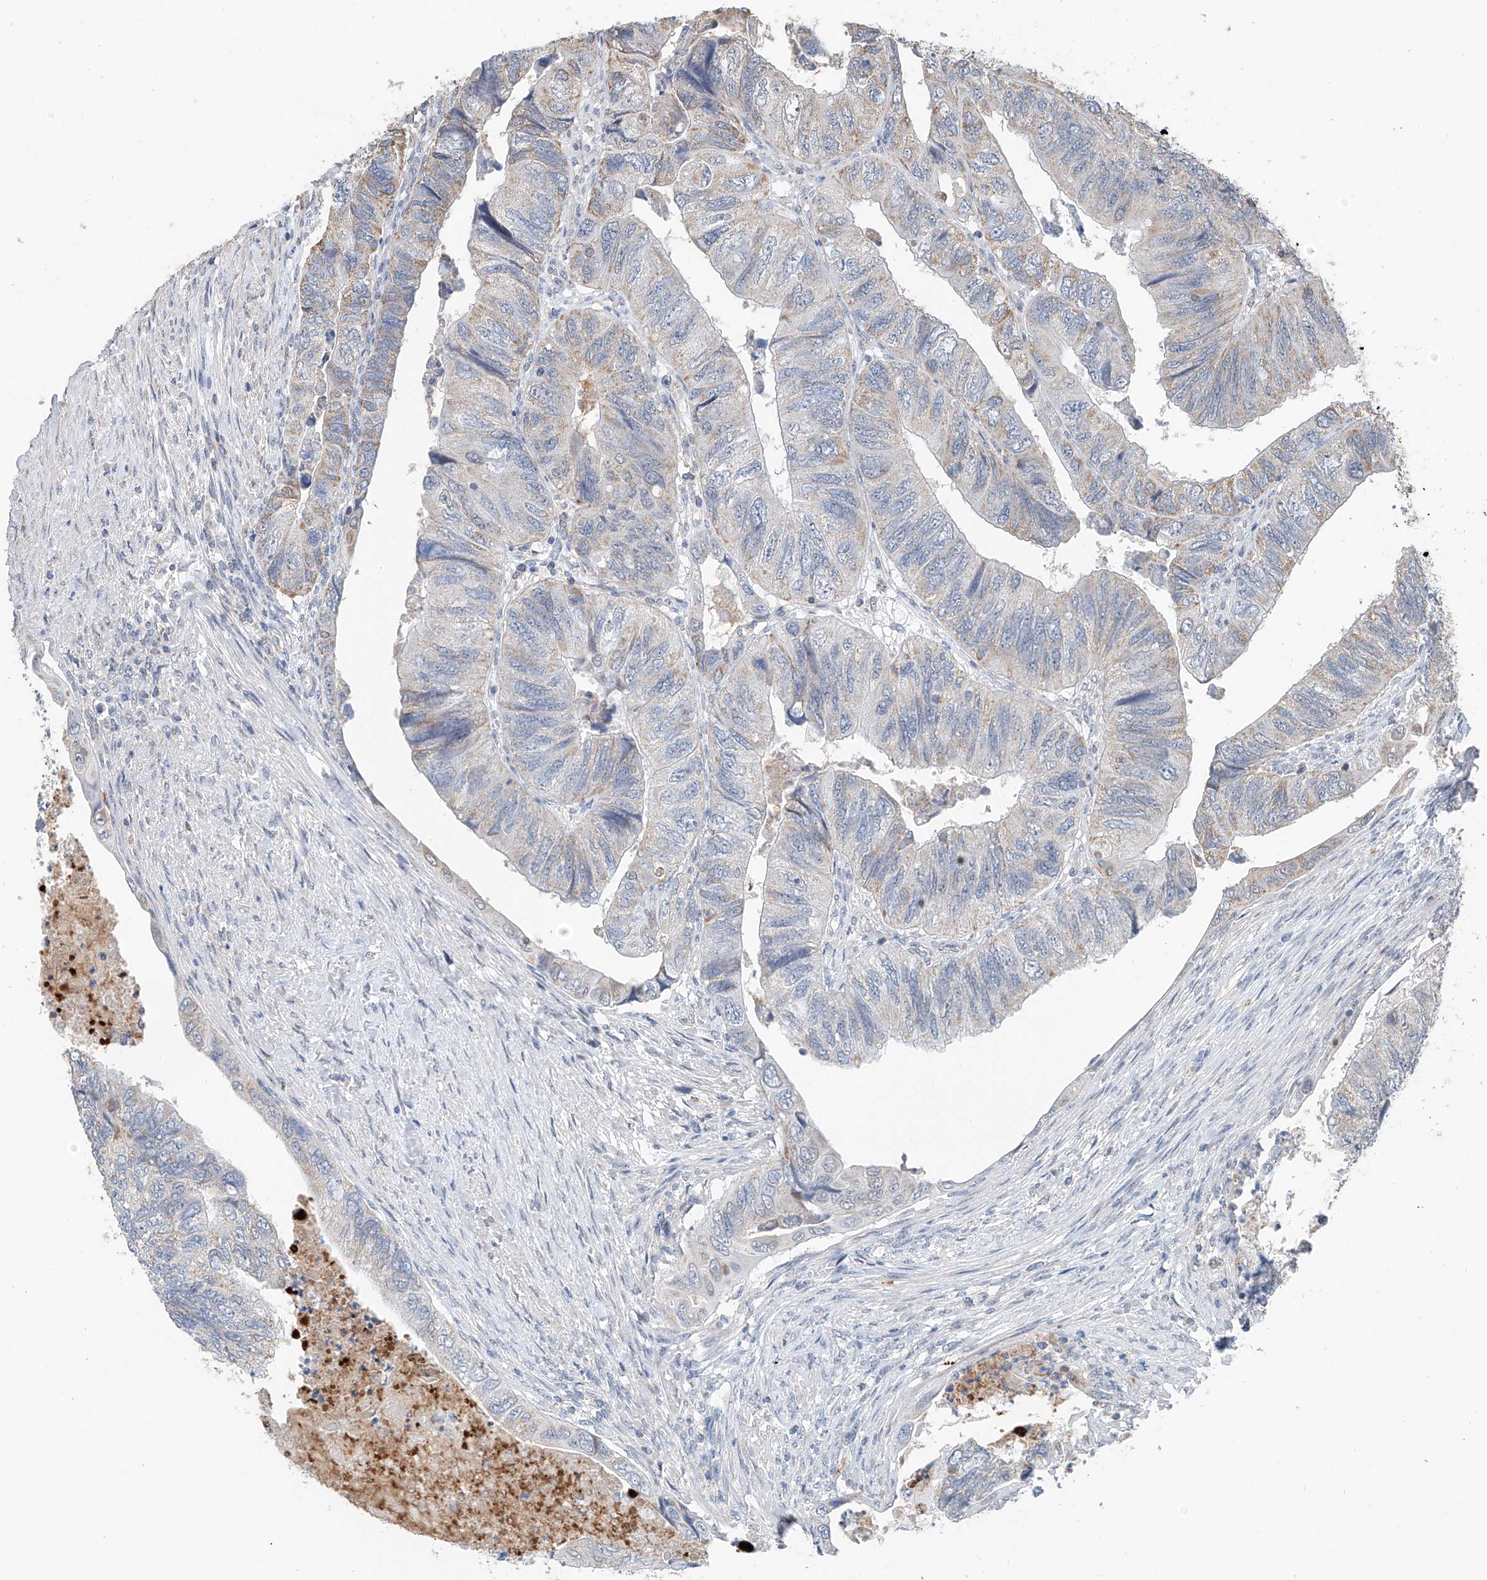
{"staining": {"intensity": "moderate", "quantity": "<25%", "location": "cytoplasmic/membranous"}, "tissue": "colorectal cancer", "cell_type": "Tumor cells", "image_type": "cancer", "snomed": [{"axis": "morphology", "description": "Adenocarcinoma, NOS"}, {"axis": "topography", "description": "Rectum"}], "caption": "There is low levels of moderate cytoplasmic/membranous positivity in tumor cells of colorectal cancer, as demonstrated by immunohistochemical staining (brown color).", "gene": "KLF15", "patient": {"sex": "male", "age": 63}}